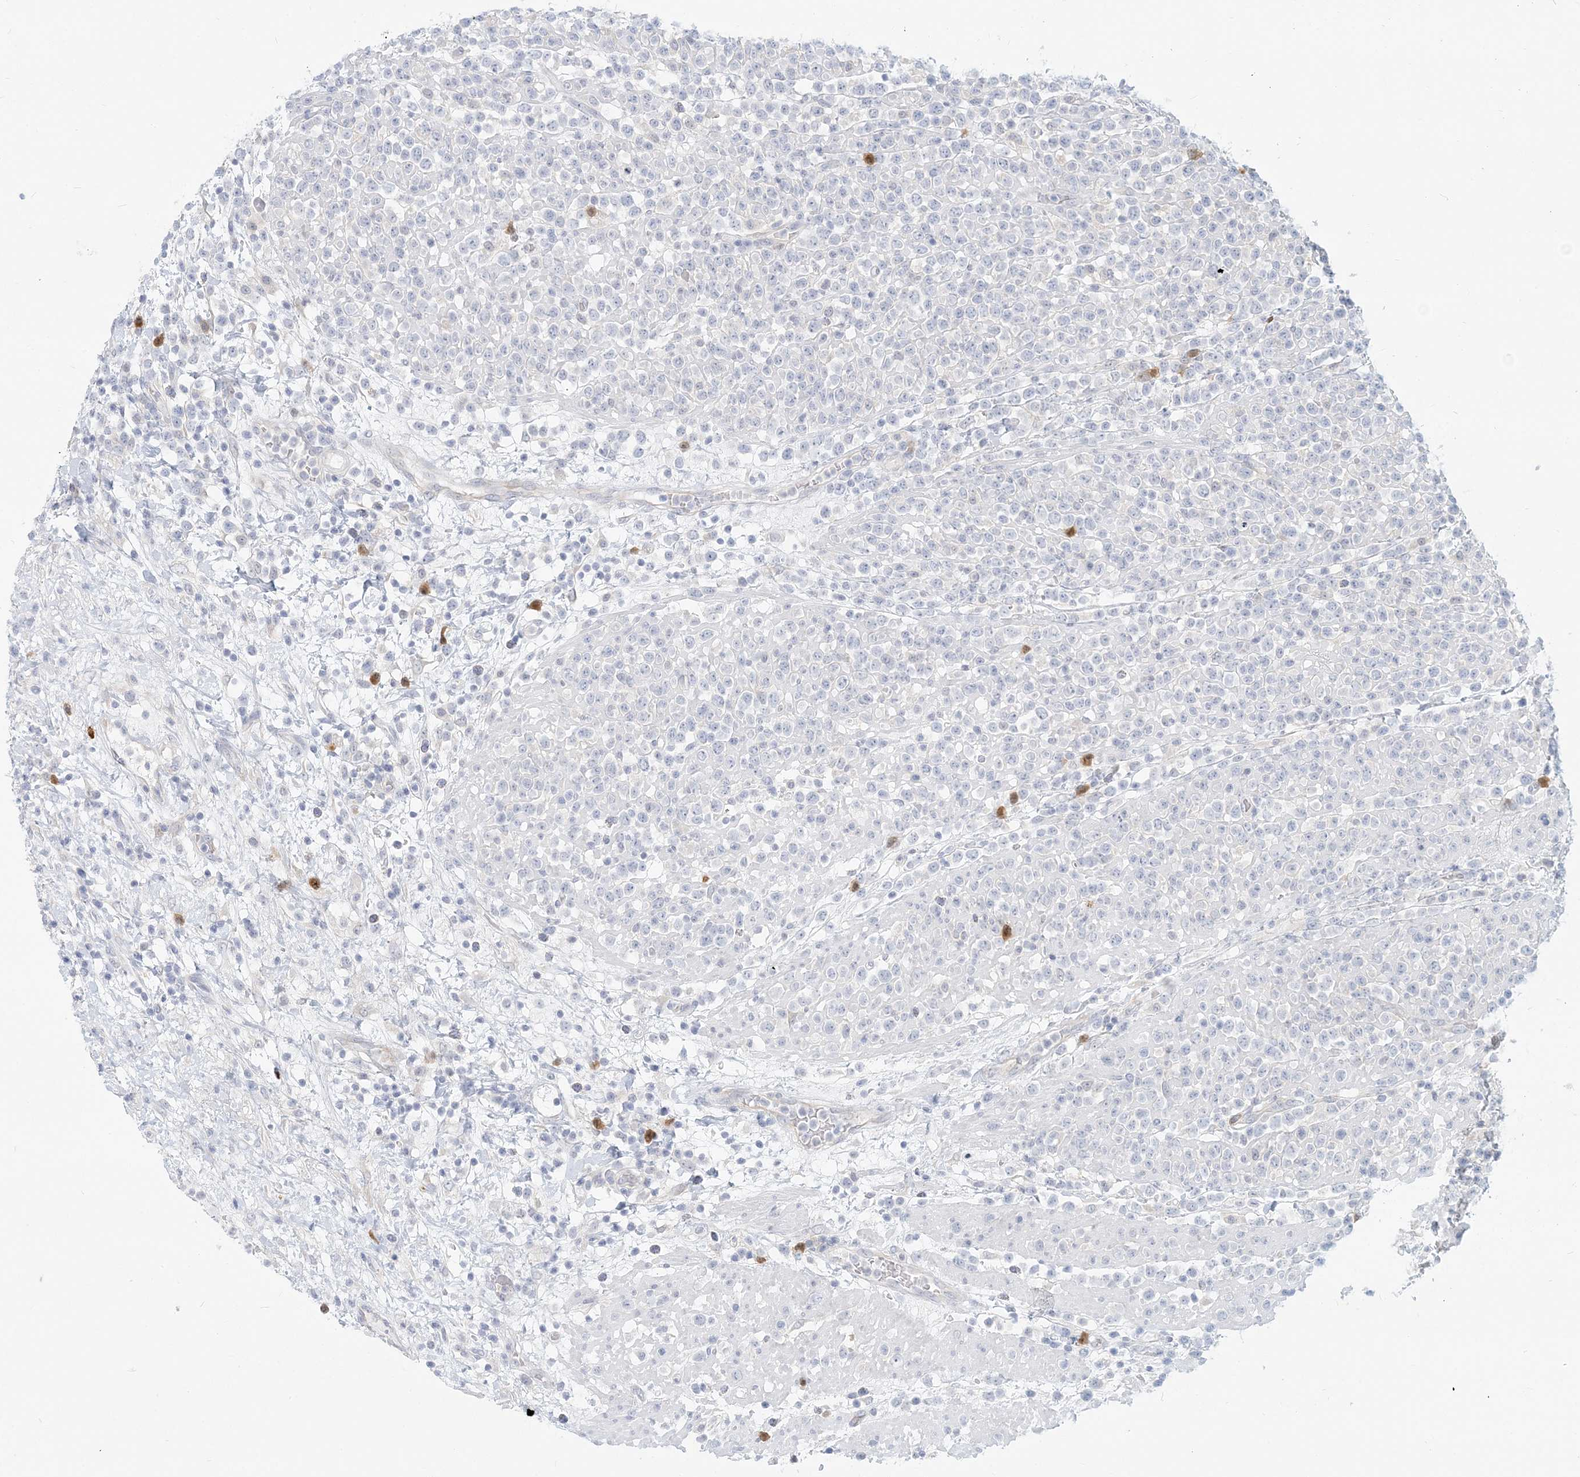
{"staining": {"intensity": "negative", "quantity": "none", "location": "none"}, "tissue": "lymphoma", "cell_type": "Tumor cells", "image_type": "cancer", "snomed": [{"axis": "morphology", "description": "Malignant lymphoma, non-Hodgkin's type, High grade"}, {"axis": "topography", "description": "Colon"}], "caption": "A photomicrograph of human lymphoma is negative for staining in tumor cells.", "gene": "GMPPA", "patient": {"sex": "female", "age": 53}}